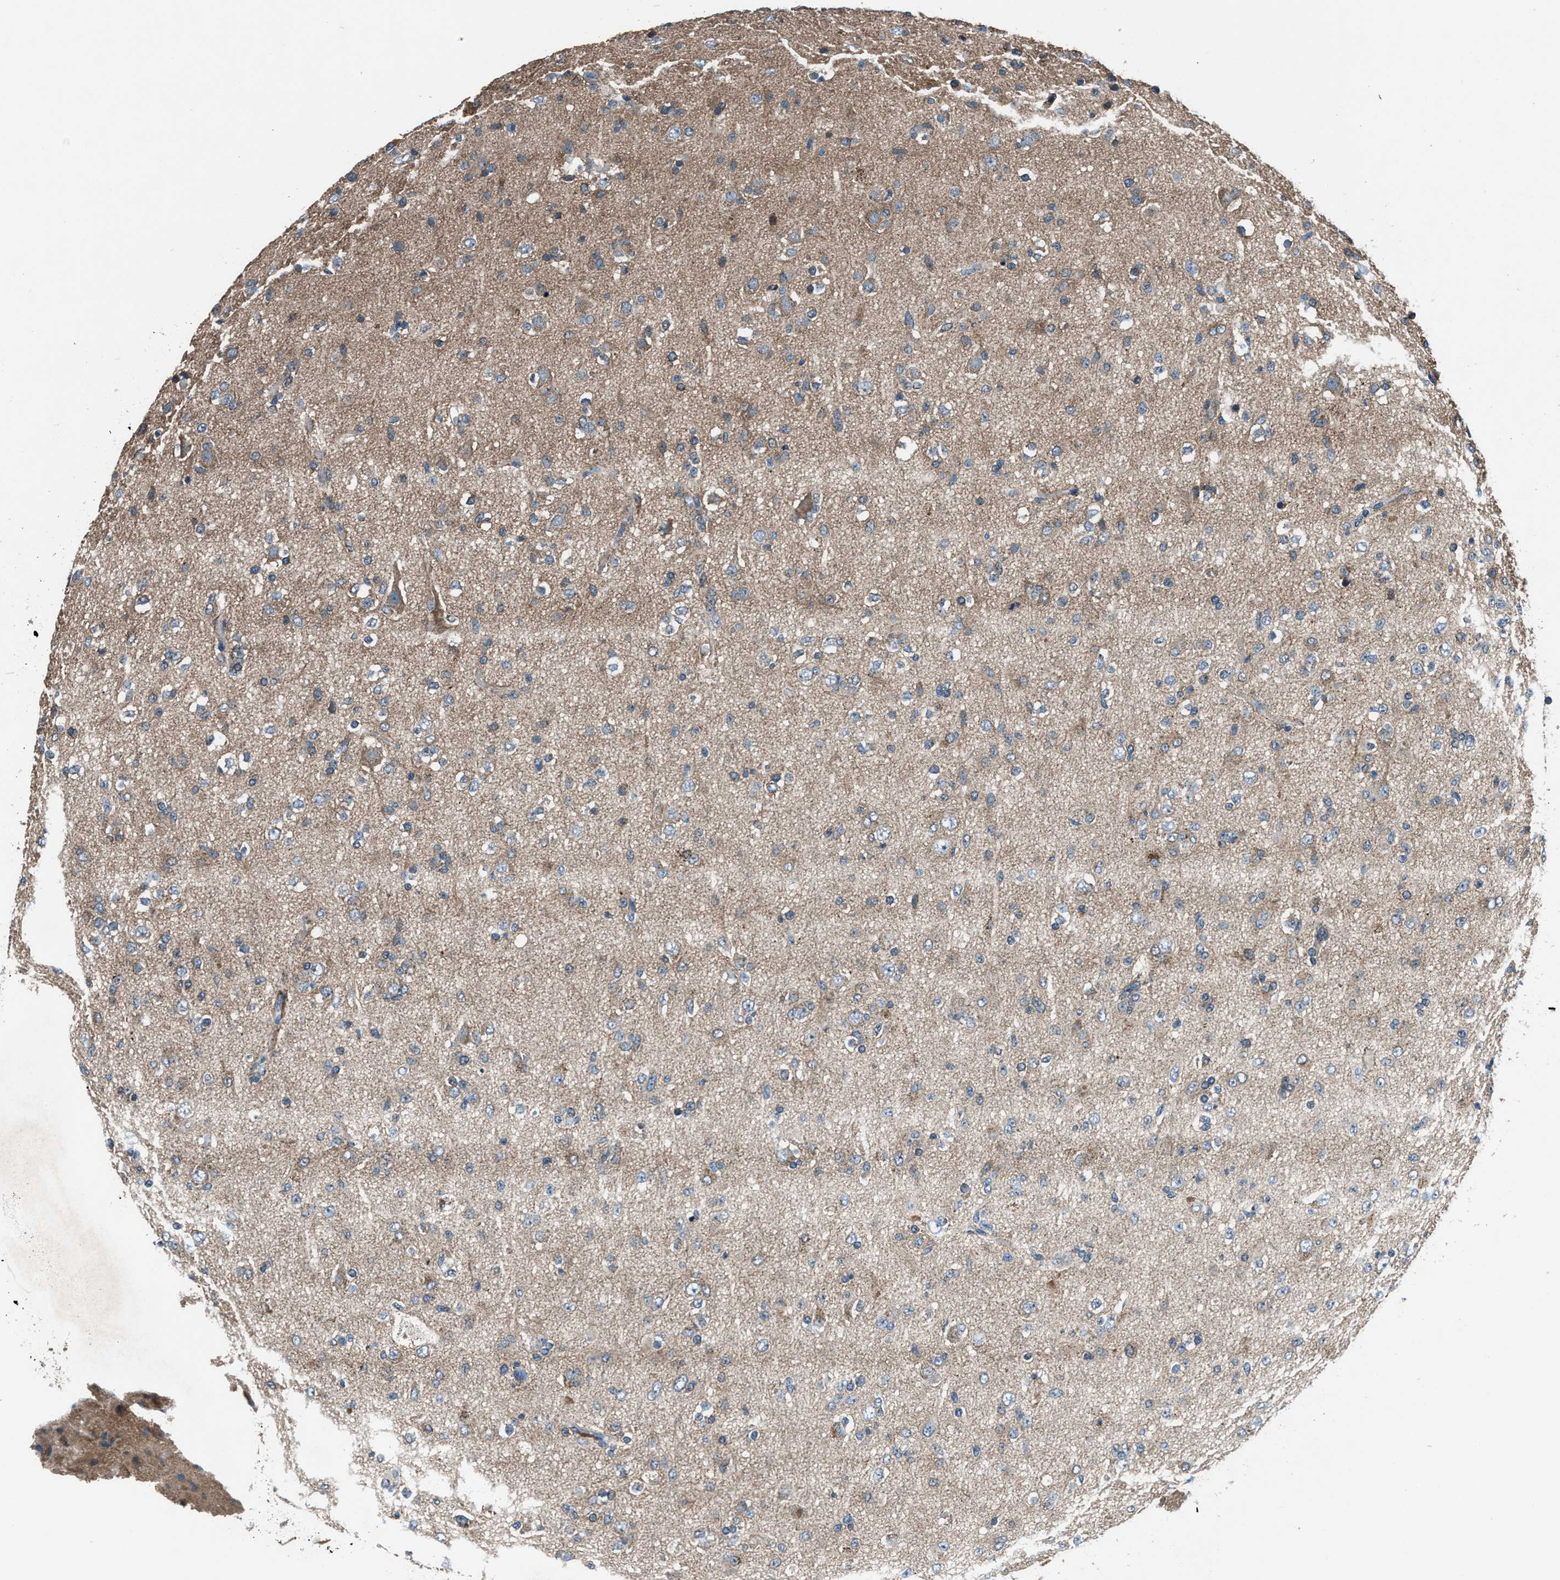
{"staining": {"intensity": "weak", "quantity": "25%-75%", "location": "cytoplasmic/membranous"}, "tissue": "glioma", "cell_type": "Tumor cells", "image_type": "cancer", "snomed": [{"axis": "morphology", "description": "Glioma, malignant, Low grade"}, {"axis": "topography", "description": "Brain"}], "caption": "Human glioma stained with a protein marker demonstrates weak staining in tumor cells.", "gene": "PRTFDC1", "patient": {"sex": "male", "age": 65}}